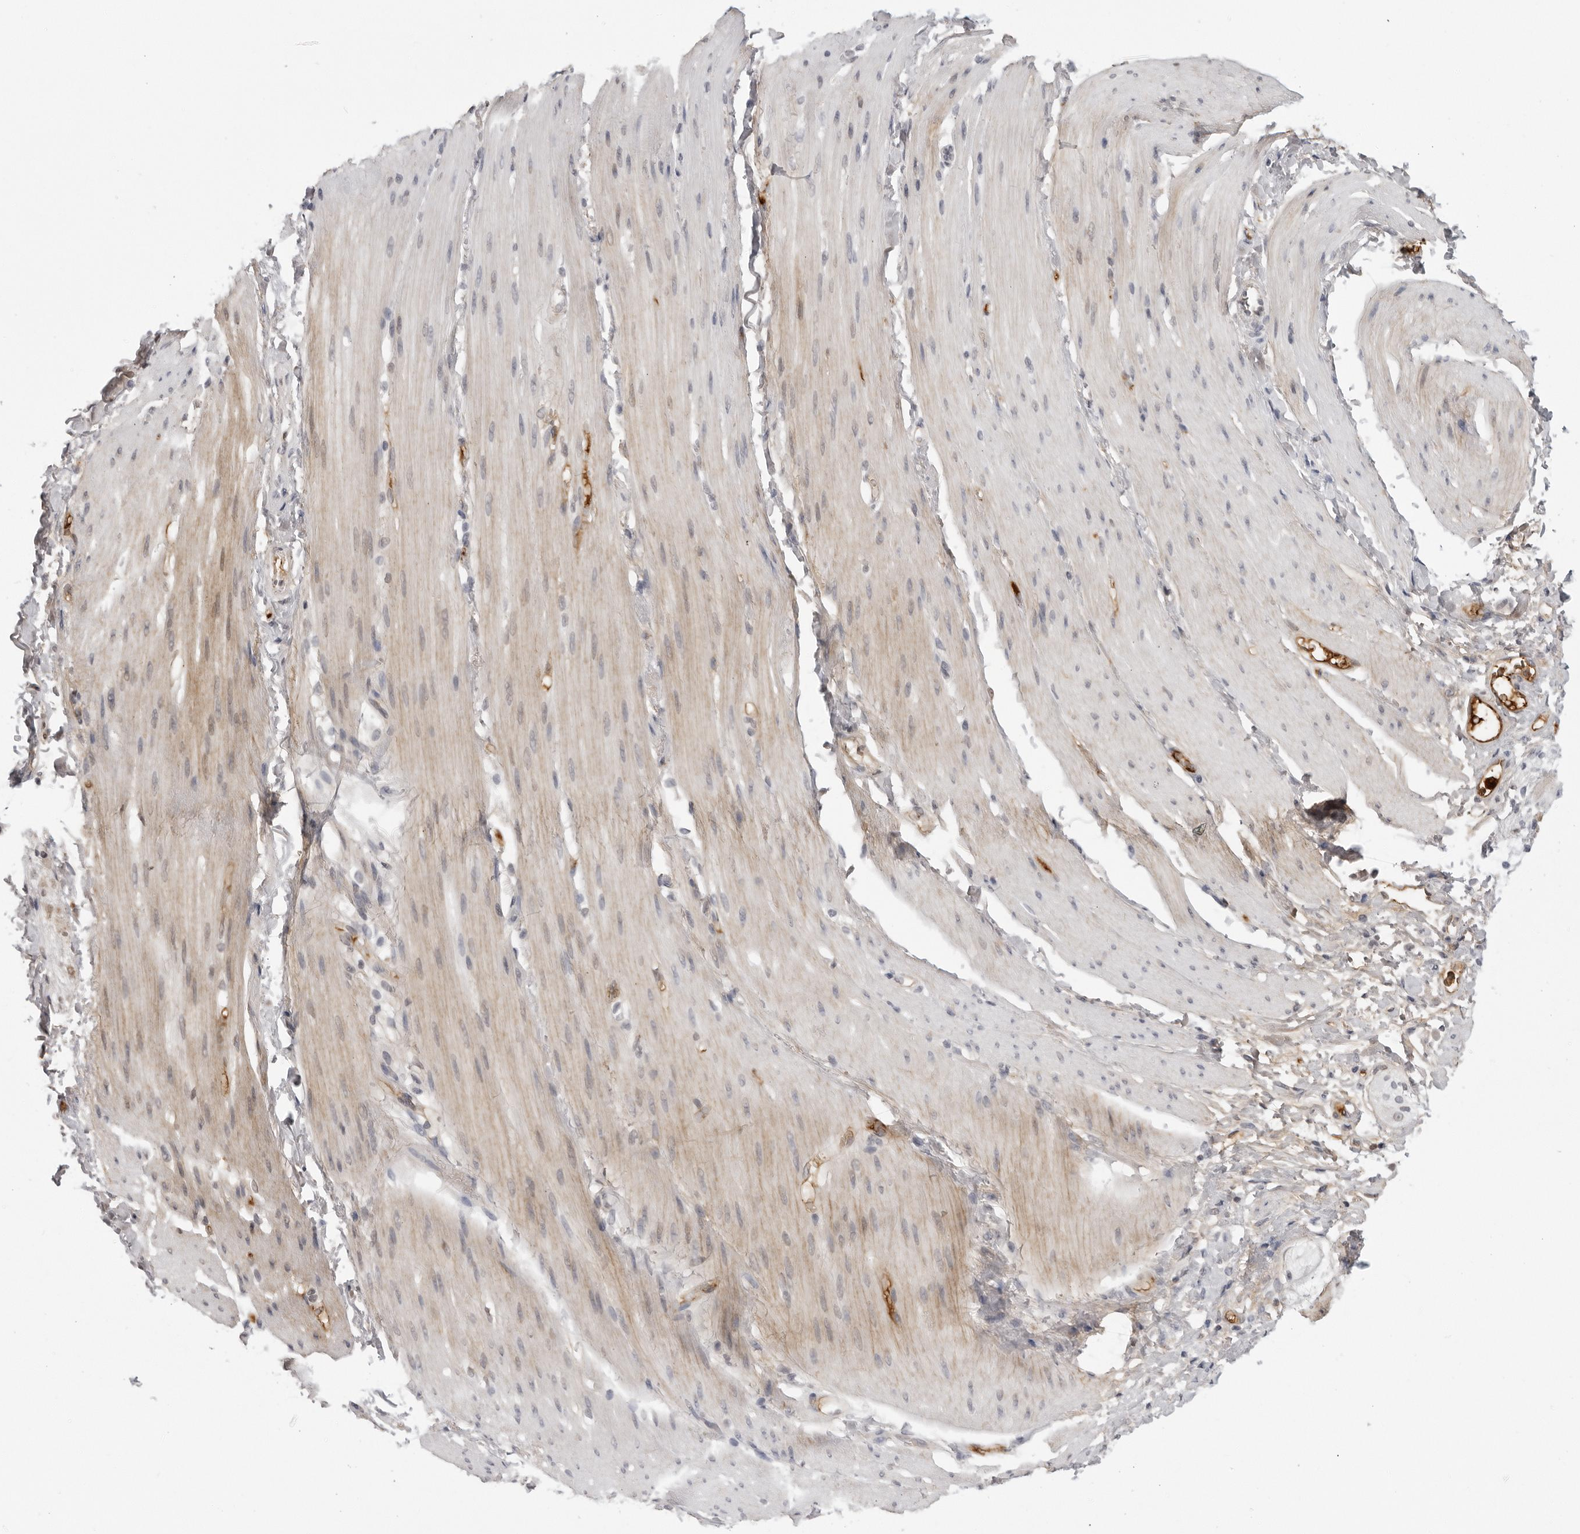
{"staining": {"intensity": "weak", "quantity": "25%-75%", "location": "cytoplasmic/membranous"}, "tissue": "smooth muscle", "cell_type": "Smooth muscle cells", "image_type": "normal", "snomed": [{"axis": "morphology", "description": "Normal tissue, NOS"}, {"axis": "topography", "description": "Smooth muscle"}, {"axis": "topography", "description": "Small intestine"}], "caption": "Immunohistochemical staining of benign human smooth muscle exhibits 25%-75% levels of weak cytoplasmic/membranous protein expression in approximately 25%-75% of smooth muscle cells.", "gene": "SERPINF2", "patient": {"sex": "female", "age": 84}}